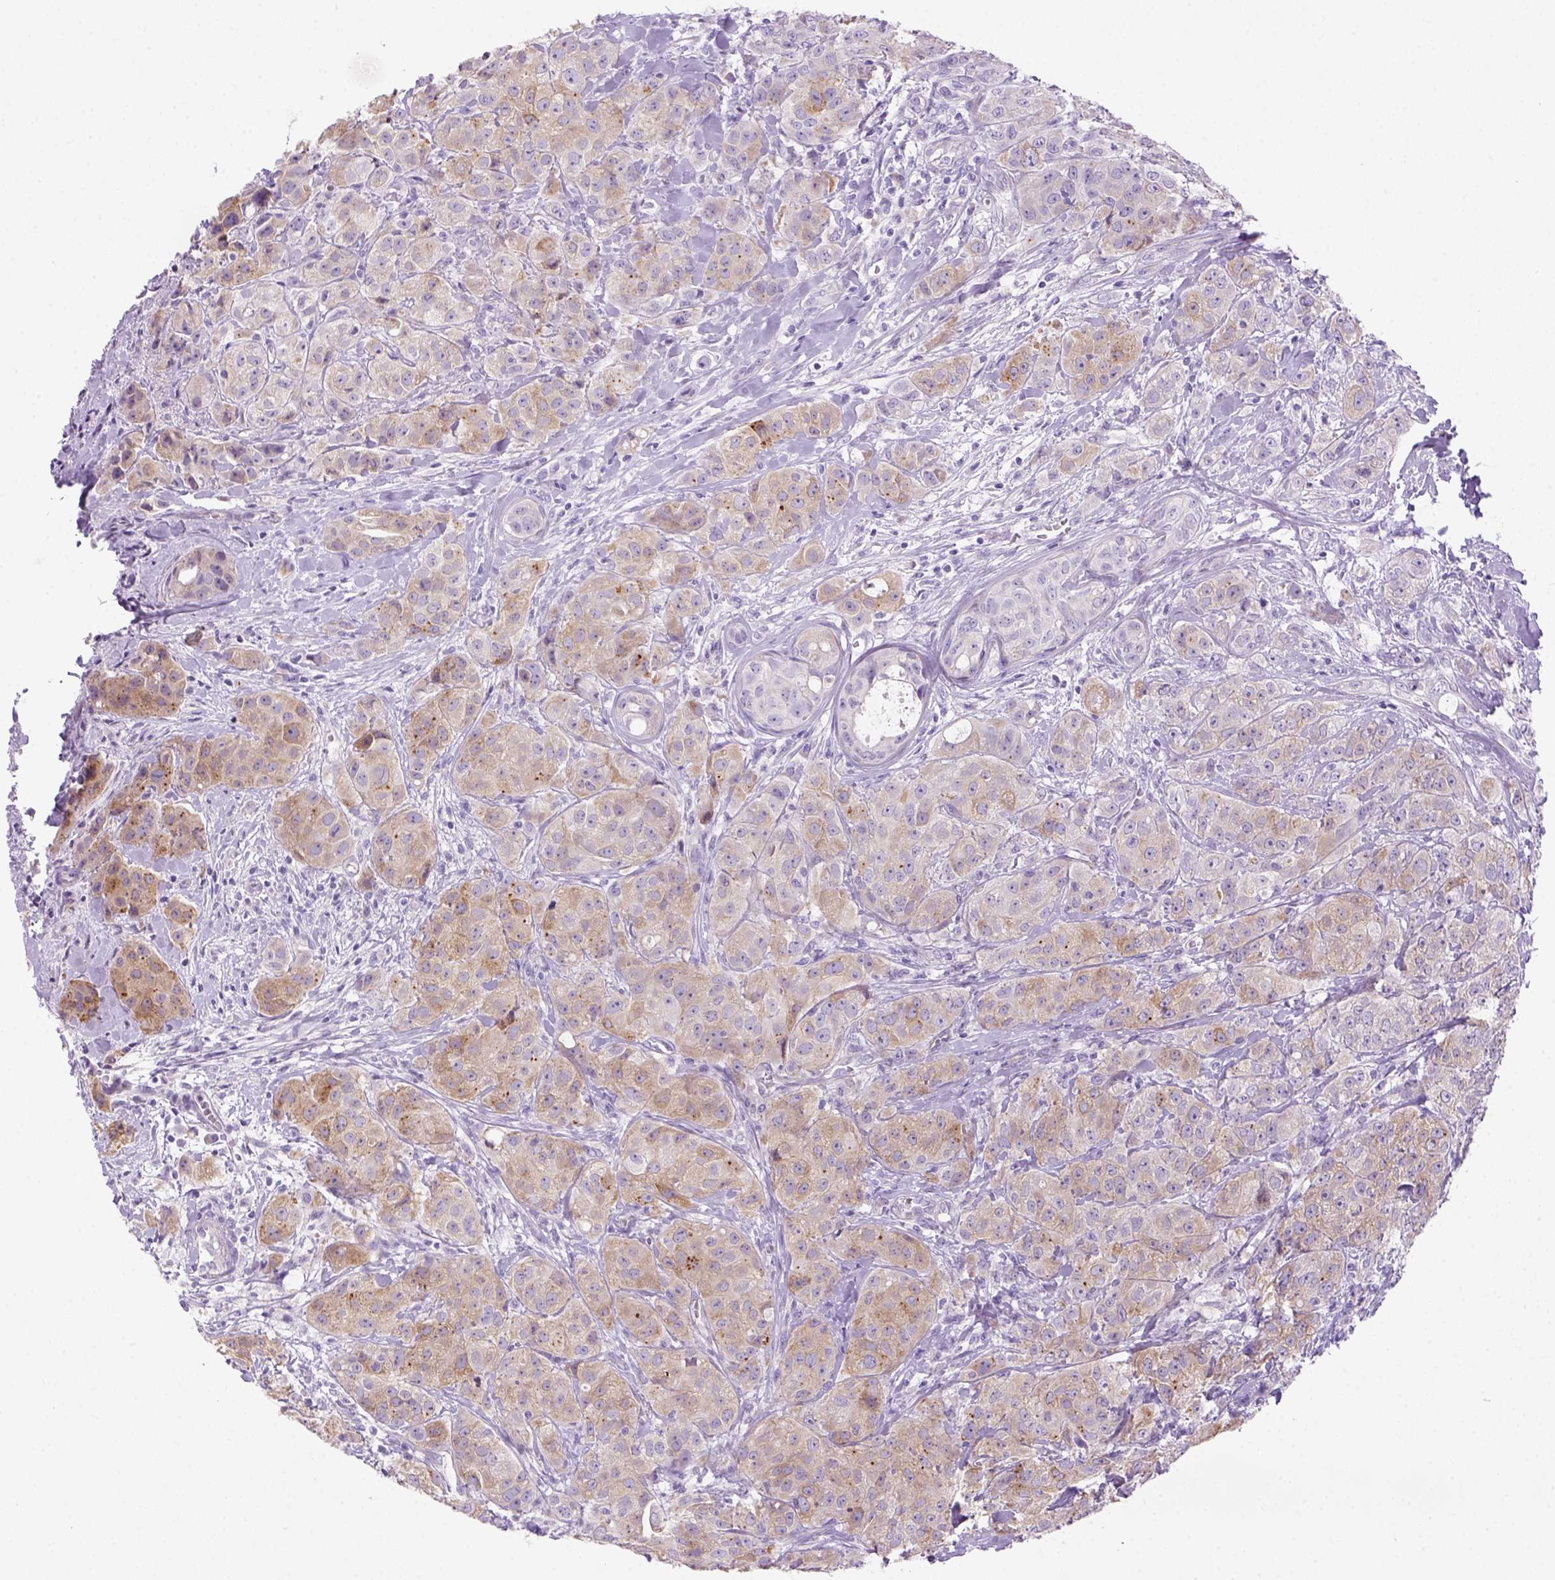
{"staining": {"intensity": "weak", "quantity": ">75%", "location": "cytoplasmic/membranous"}, "tissue": "breast cancer", "cell_type": "Tumor cells", "image_type": "cancer", "snomed": [{"axis": "morphology", "description": "Duct carcinoma"}, {"axis": "topography", "description": "Breast"}], "caption": "Breast cancer (invasive ductal carcinoma) stained with a brown dye displays weak cytoplasmic/membranous positive expression in approximately >75% of tumor cells.", "gene": "DNAH11", "patient": {"sex": "female", "age": 43}}